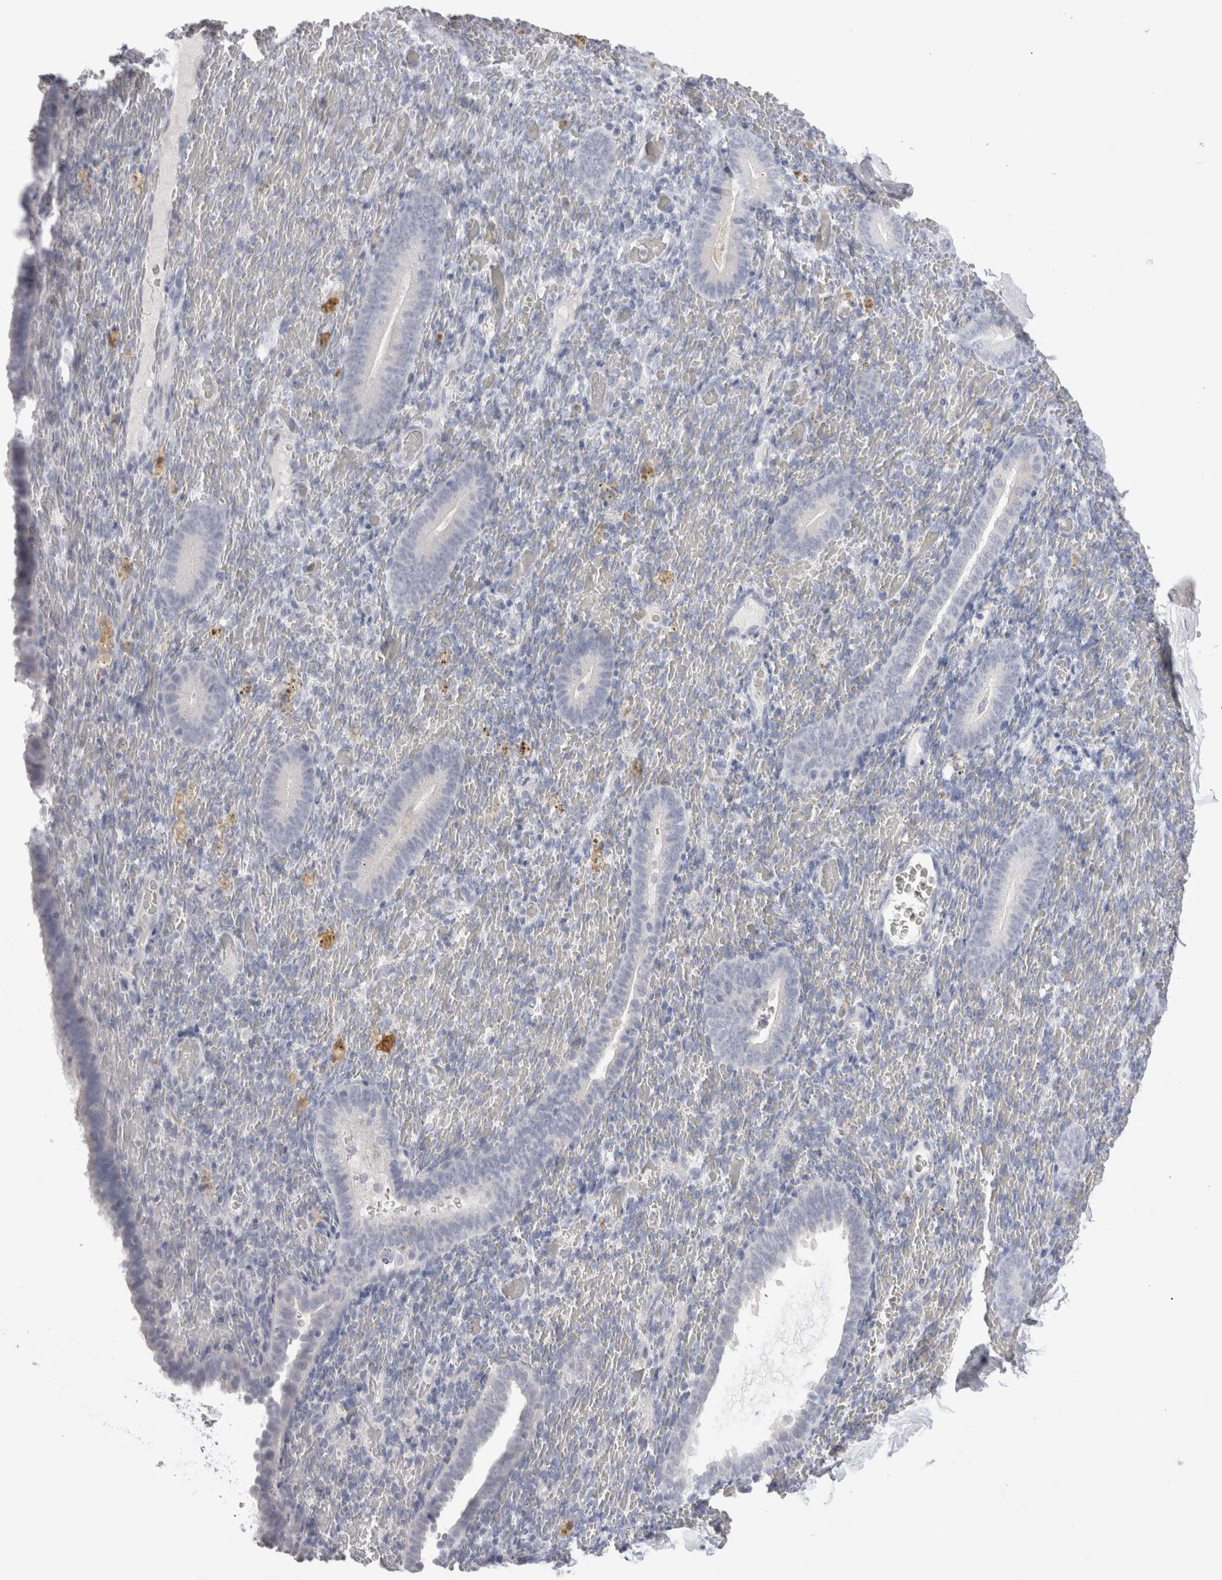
{"staining": {"intensity": "negative", "quantity": "none", "location": "none"}, "tissue": "endometrium", "cell_type": "Cells in endometrial stroma", "image_type": "normal", "snomed": [{"axis": "morphology", "description": "Normal tissue, NOS"}, {"axis": "topography", "description": "Endometrium"}], "caption": "Immunohistochemistry micrograph of unremarkable endometrium stained for a protein (brown), which exhibits no positivity in cells in endometrial stroma.", "gene": "SUCNR1", "patient": {"sex": "female", "age": 51}}